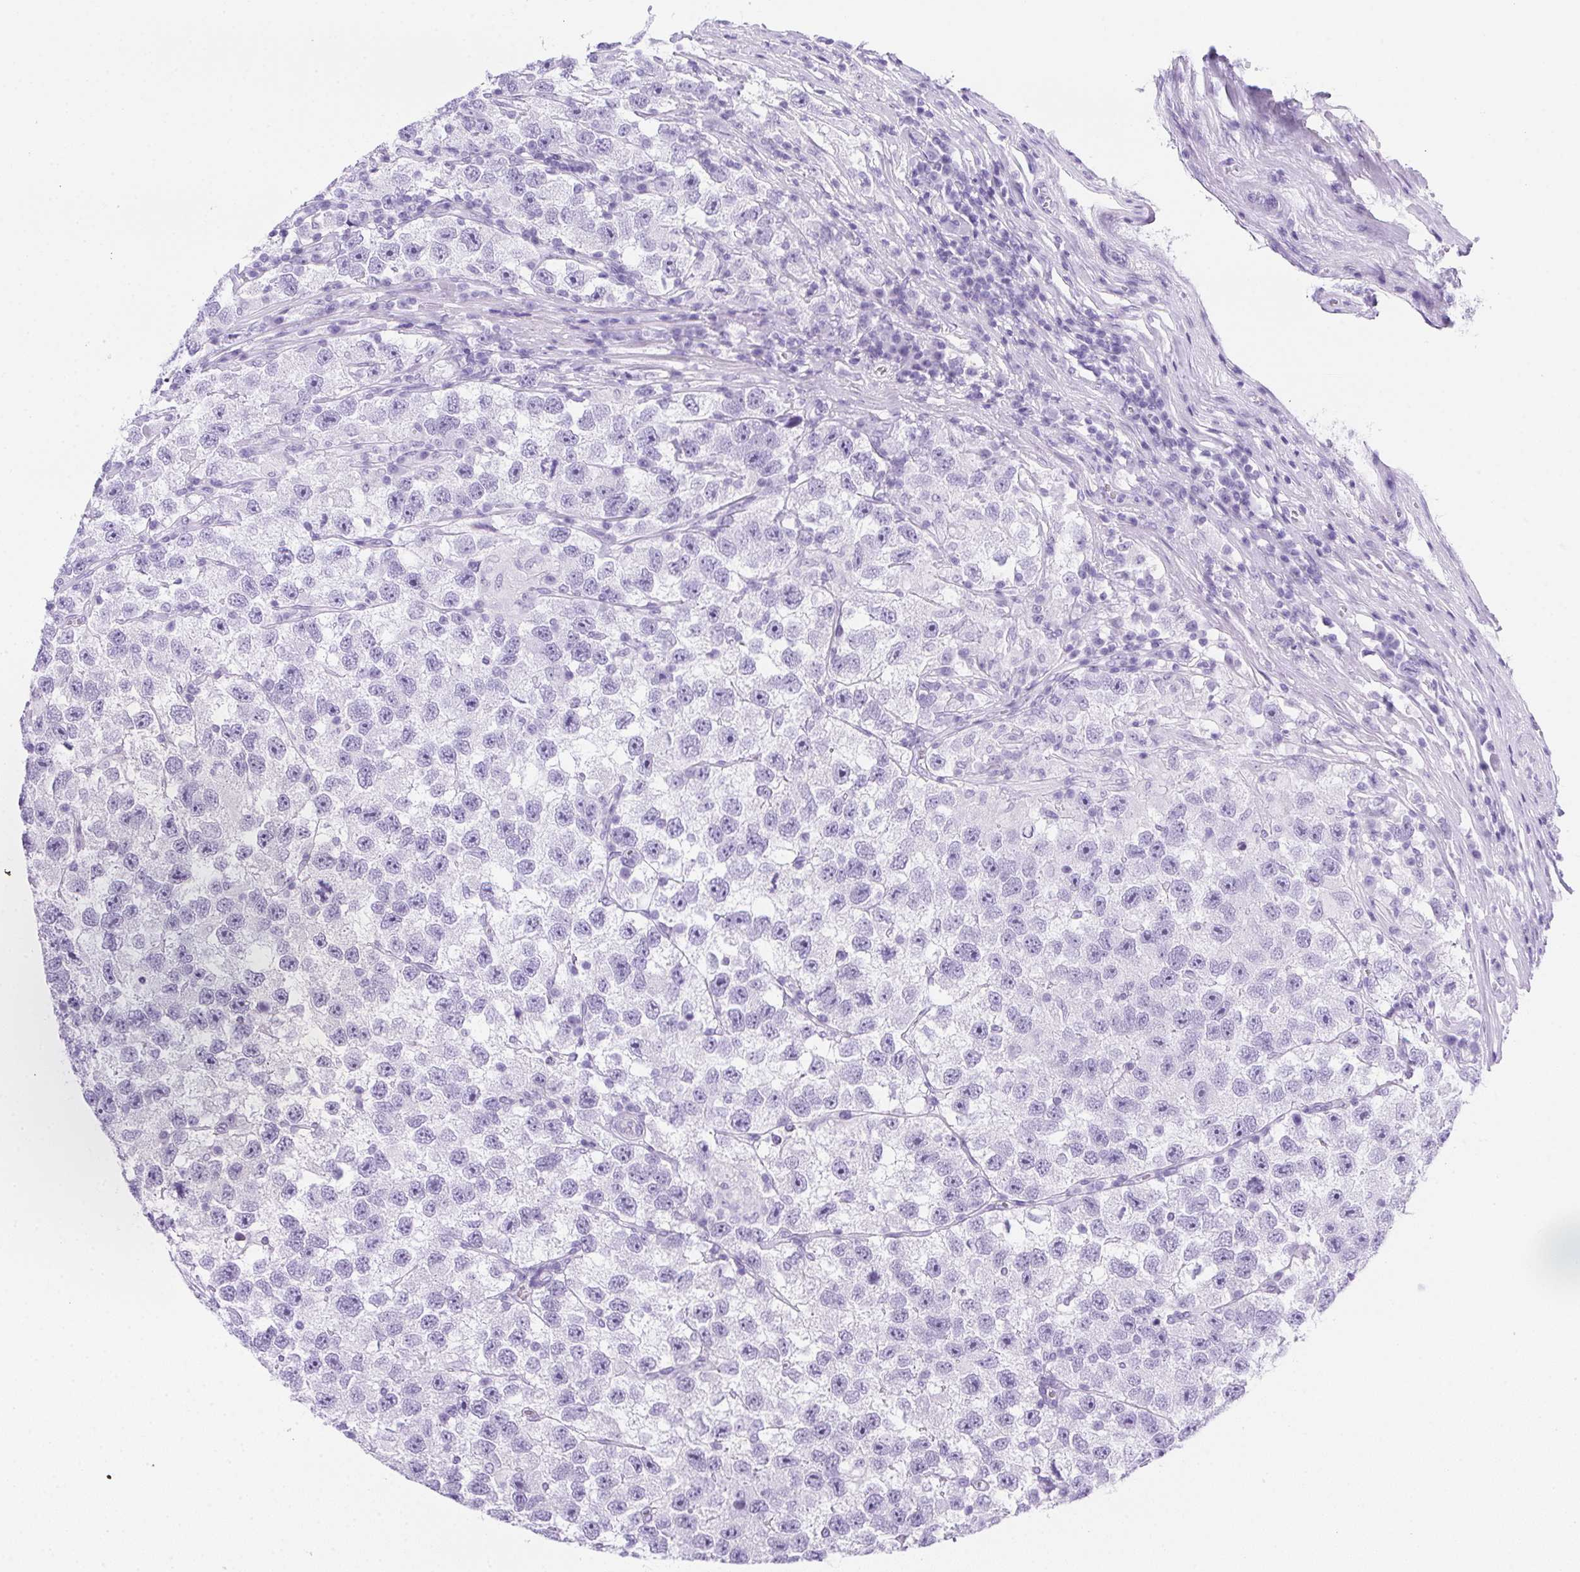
{"staining": {"intensity": "negative", "quantity": "none", "location": "none"}, "tissue": "testis cancer", "cell_type": "Tumor cells", "image_type": "cancer", "snomed": [{"axis": "morphology", "description": "Seminoma, NOS"}, {"axis": "topography", "description": "Testis"}], "caption": "Image shows no significant protein positivity in tumor cells of testis cancer (seminoma).", "gene": "SPACA5B", "patient": {"sex": "male", "age": 26}}